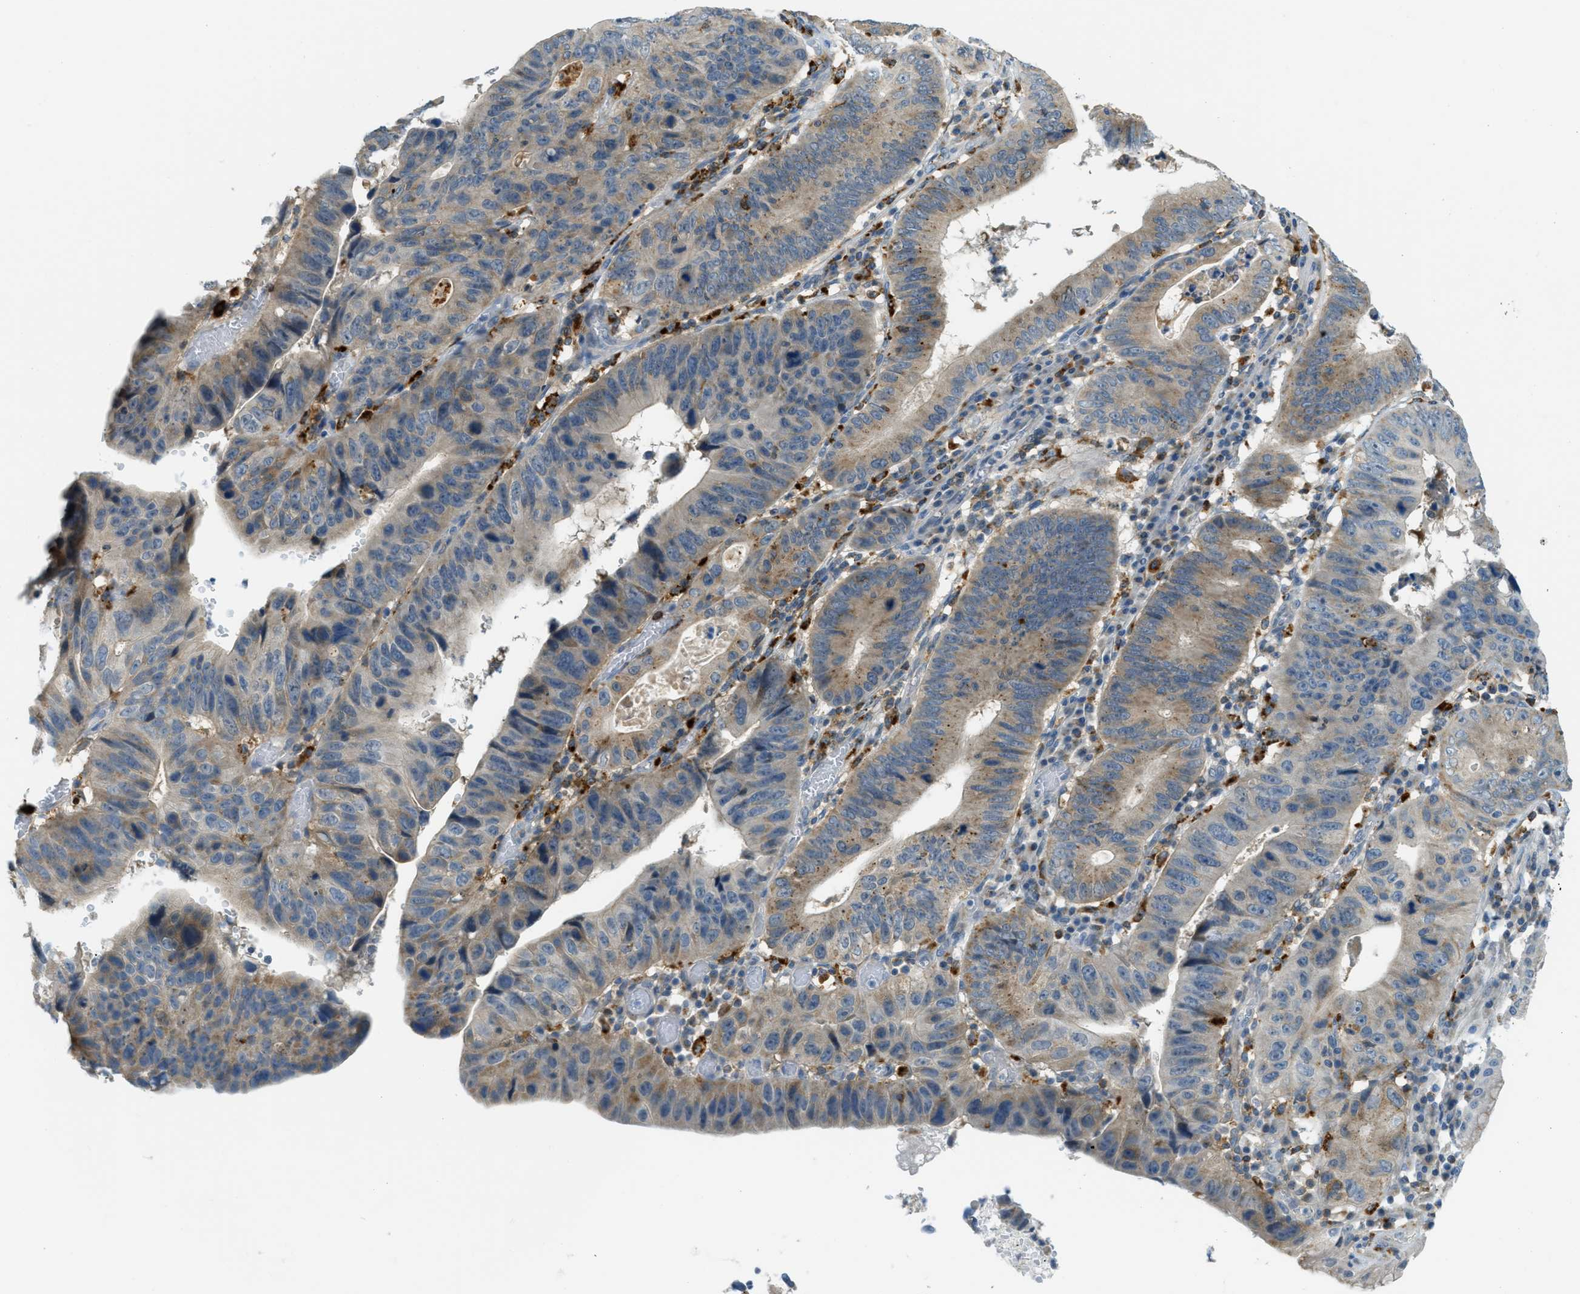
{"staining": {"intensity": "moderate", "quantity": "25%-75%", "location": "cytoplasmic/membranous"}, "tissue": "stomach cancer", "cell_type": "Tumor cells", "image_type": "cancer", "snomed": [{"axis": "morphology", "description": "Adenocarcinoma, NOS"}, {"axis": "topography", "description": "Stomach"}], "caption": "This micrograph reveals immunohistochemistry staining of human stomach cancer, with medium moderate cytoplasmic/membranous positivity in approximately 25%-75% of tumor cells.", "gene": "PLBD2", "patient": {"sex": "male", "age": 59}}